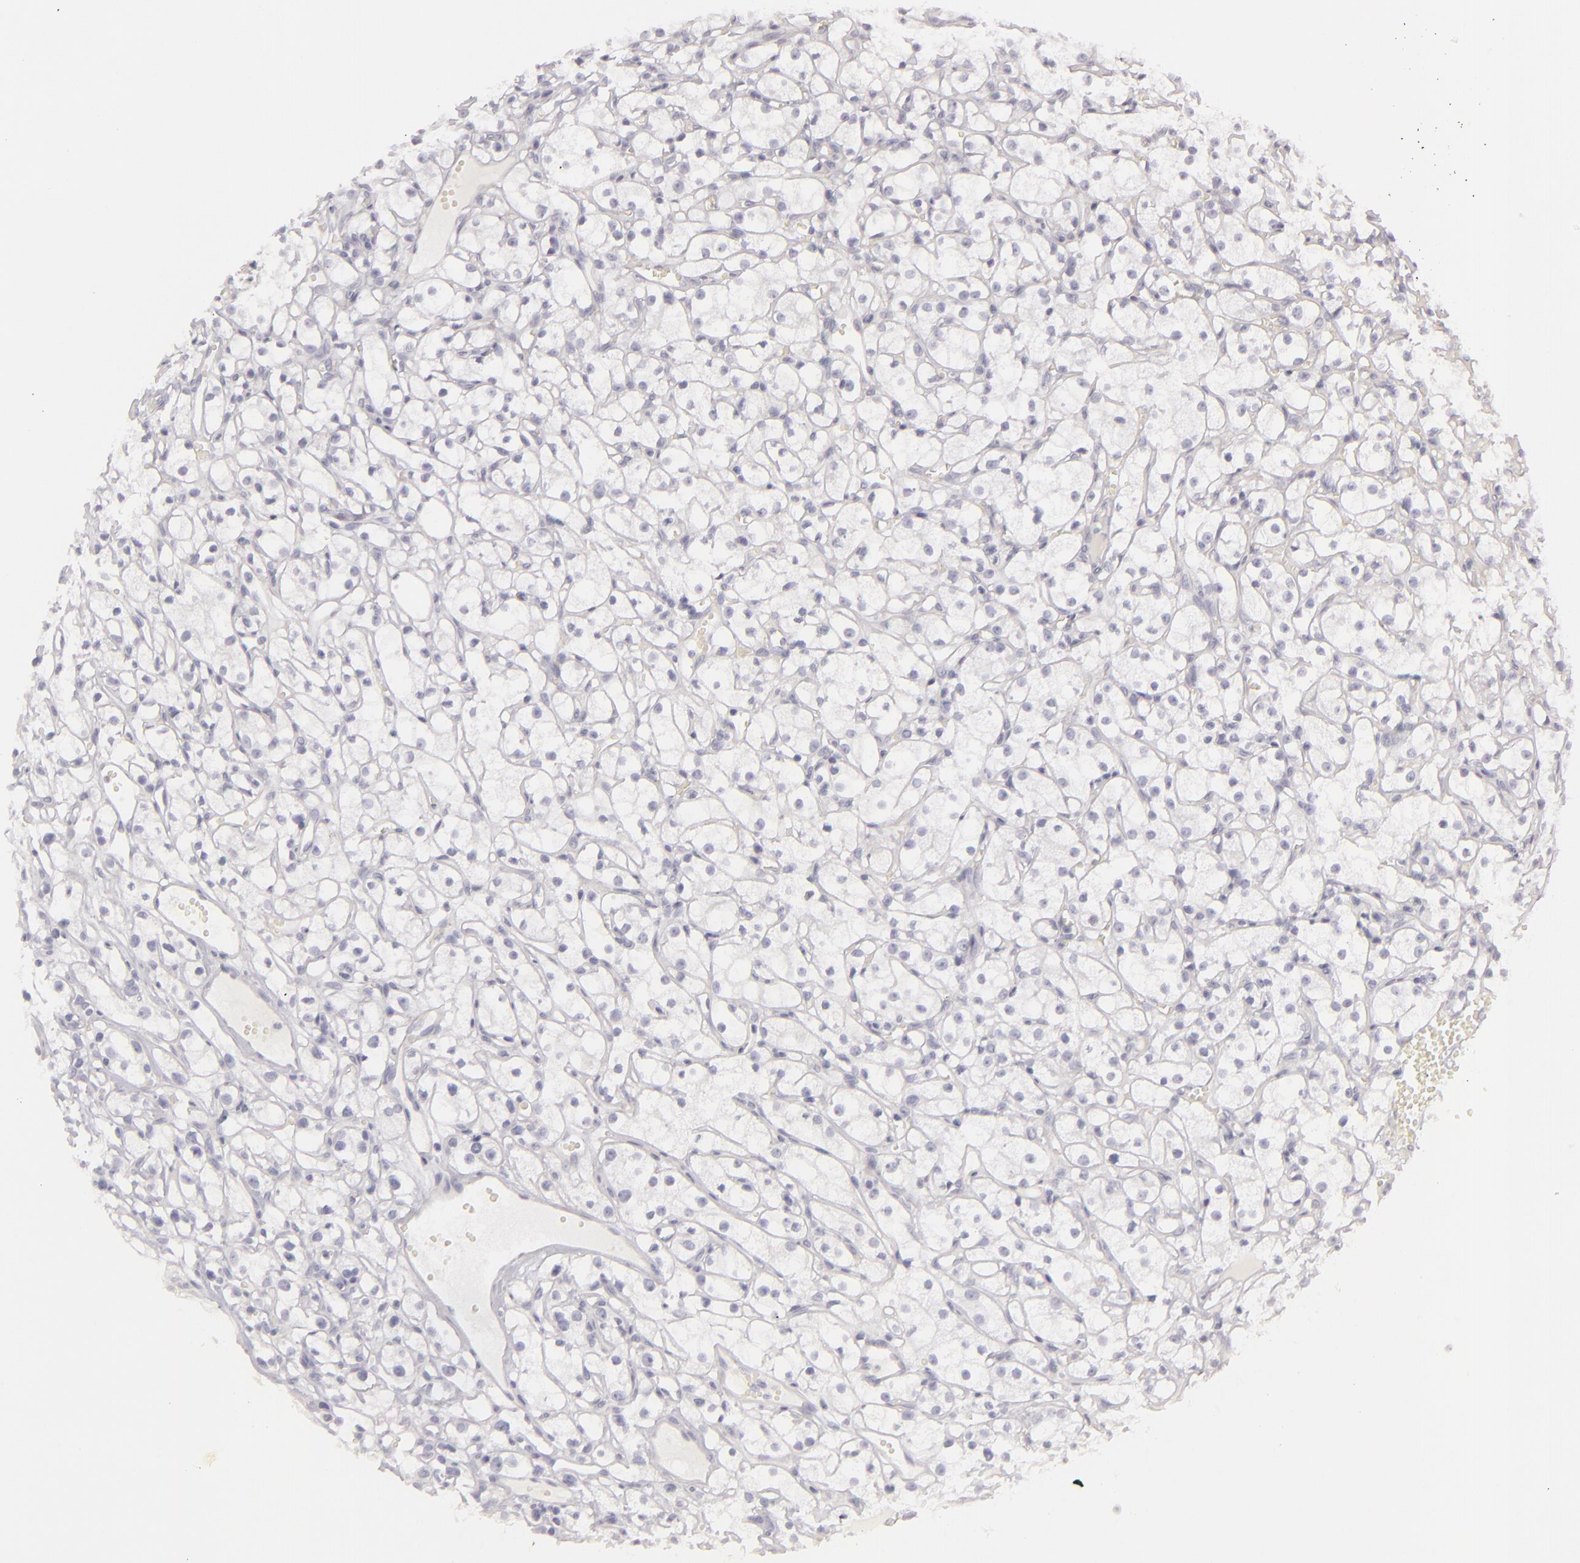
{"staining": {"intensity": "negative", "quantity": "none", "location": "none"}, "tissue": "renal cancer", "cell_type": "Tumor cells", "image_type": "cancer", "snomed": [{"axis": "morphology", "description": "Adenocarcinoma, NOS"}, {"axis": "topography", "description": "Kidney"}], "caption": "Immunohistochemical staining of renal adenocarcinoma displays no significant positivity in tumor cells.", "gene": "CDX2", "patient": {"sex": "male", "age": 61}}